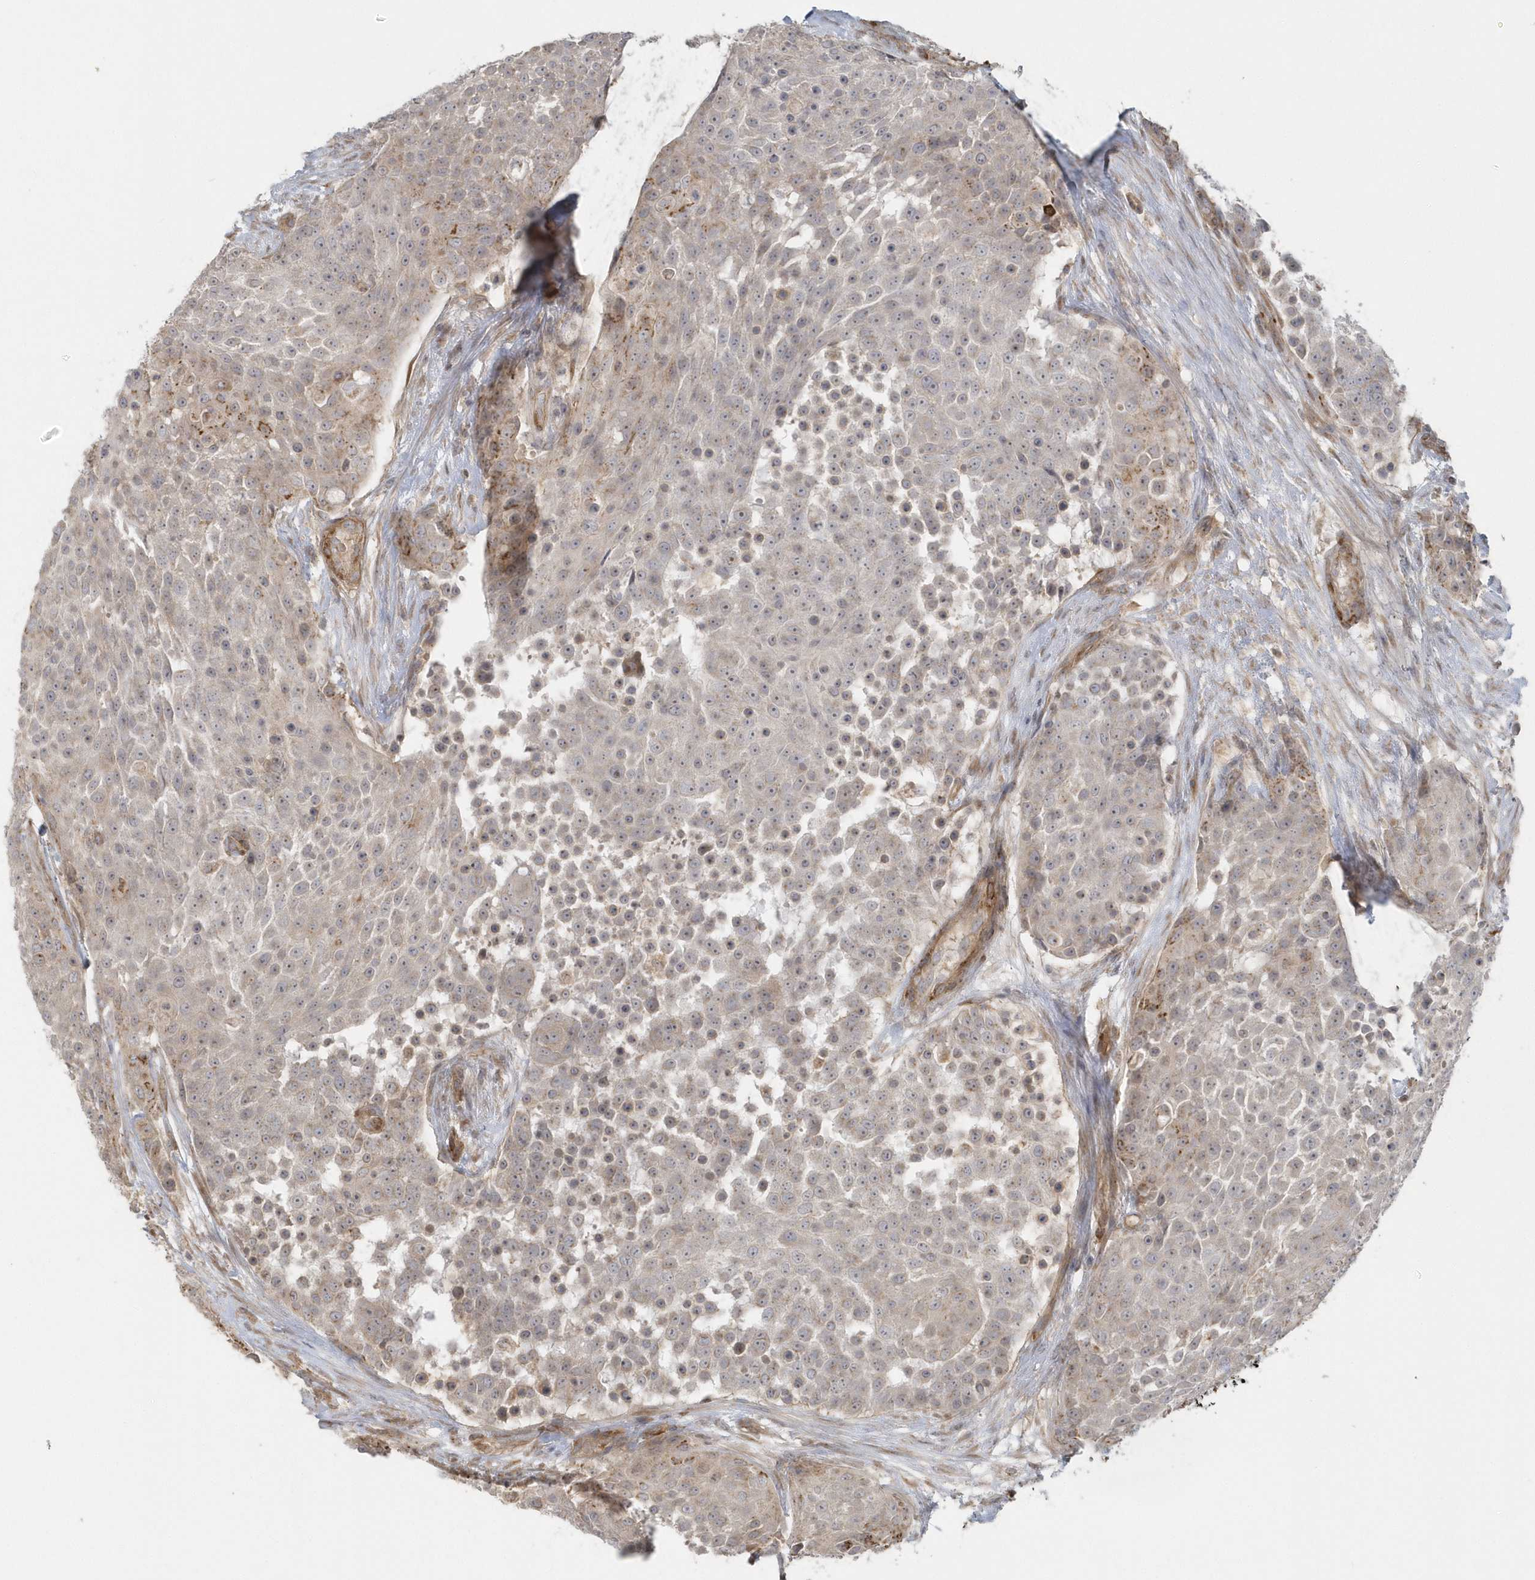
{"staining": {"intensity": "moderate", "quantity": "<25%", "location": "cytoplasmic/membranous"}, "tissue": "urothelial cancer", "cell_type": "Tumor cells", "image_type": "cancer", "snomed": [{"axis": "morphology", "description": "Urothelial carcinoma, High grade"}, {"axis": "topography", "description": "Urinary bladder"}], "caption": "Immunohistochemical staining of urothelial carcinoma (high-grade) reveals moderate cytoplasmic/membranous protein expression in approximately <25% of tumor cells.", "gene": "ACTR1A", "patient": {"sex": "female", "age": 63}}